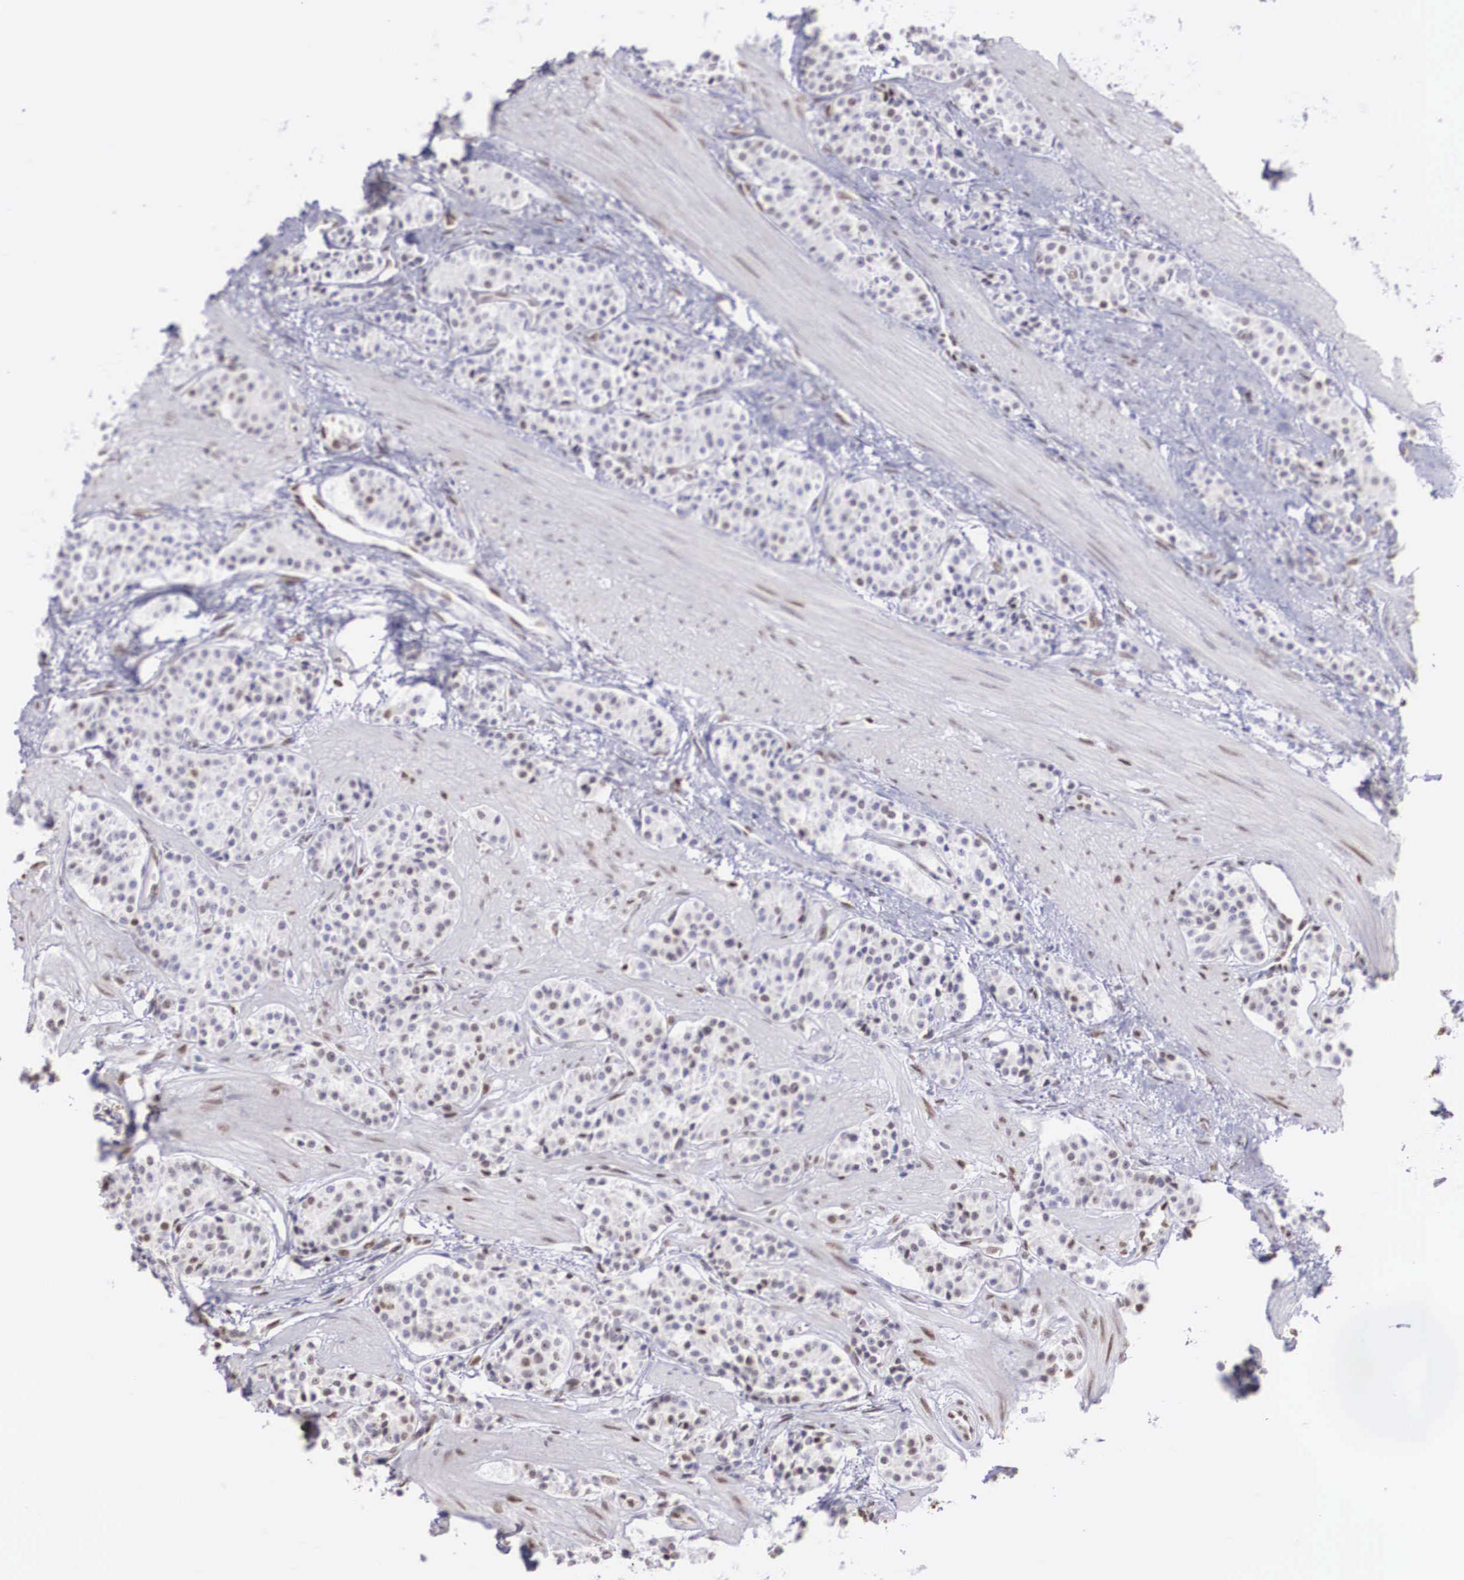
{"staining": {"intensity": "negative", "quantity": "none", "location": "none"}, "tissue": "carcinoid", "cell_type": "Tumor cells", "image_type": "cancer", "snomed": [{"axis": "morphology", "description": "Carcinoid, malignant, NOS"}, {"axis": "topography", "description": "Stomach"}], "caption": "DAB (3,3'-diaminobenzidine) immunohistochemical staining of carcinoid demonstrates no significant positivity in tumor cells.", "gene": "HMGN5", "patient": {"sex": "female", "age": 76}}